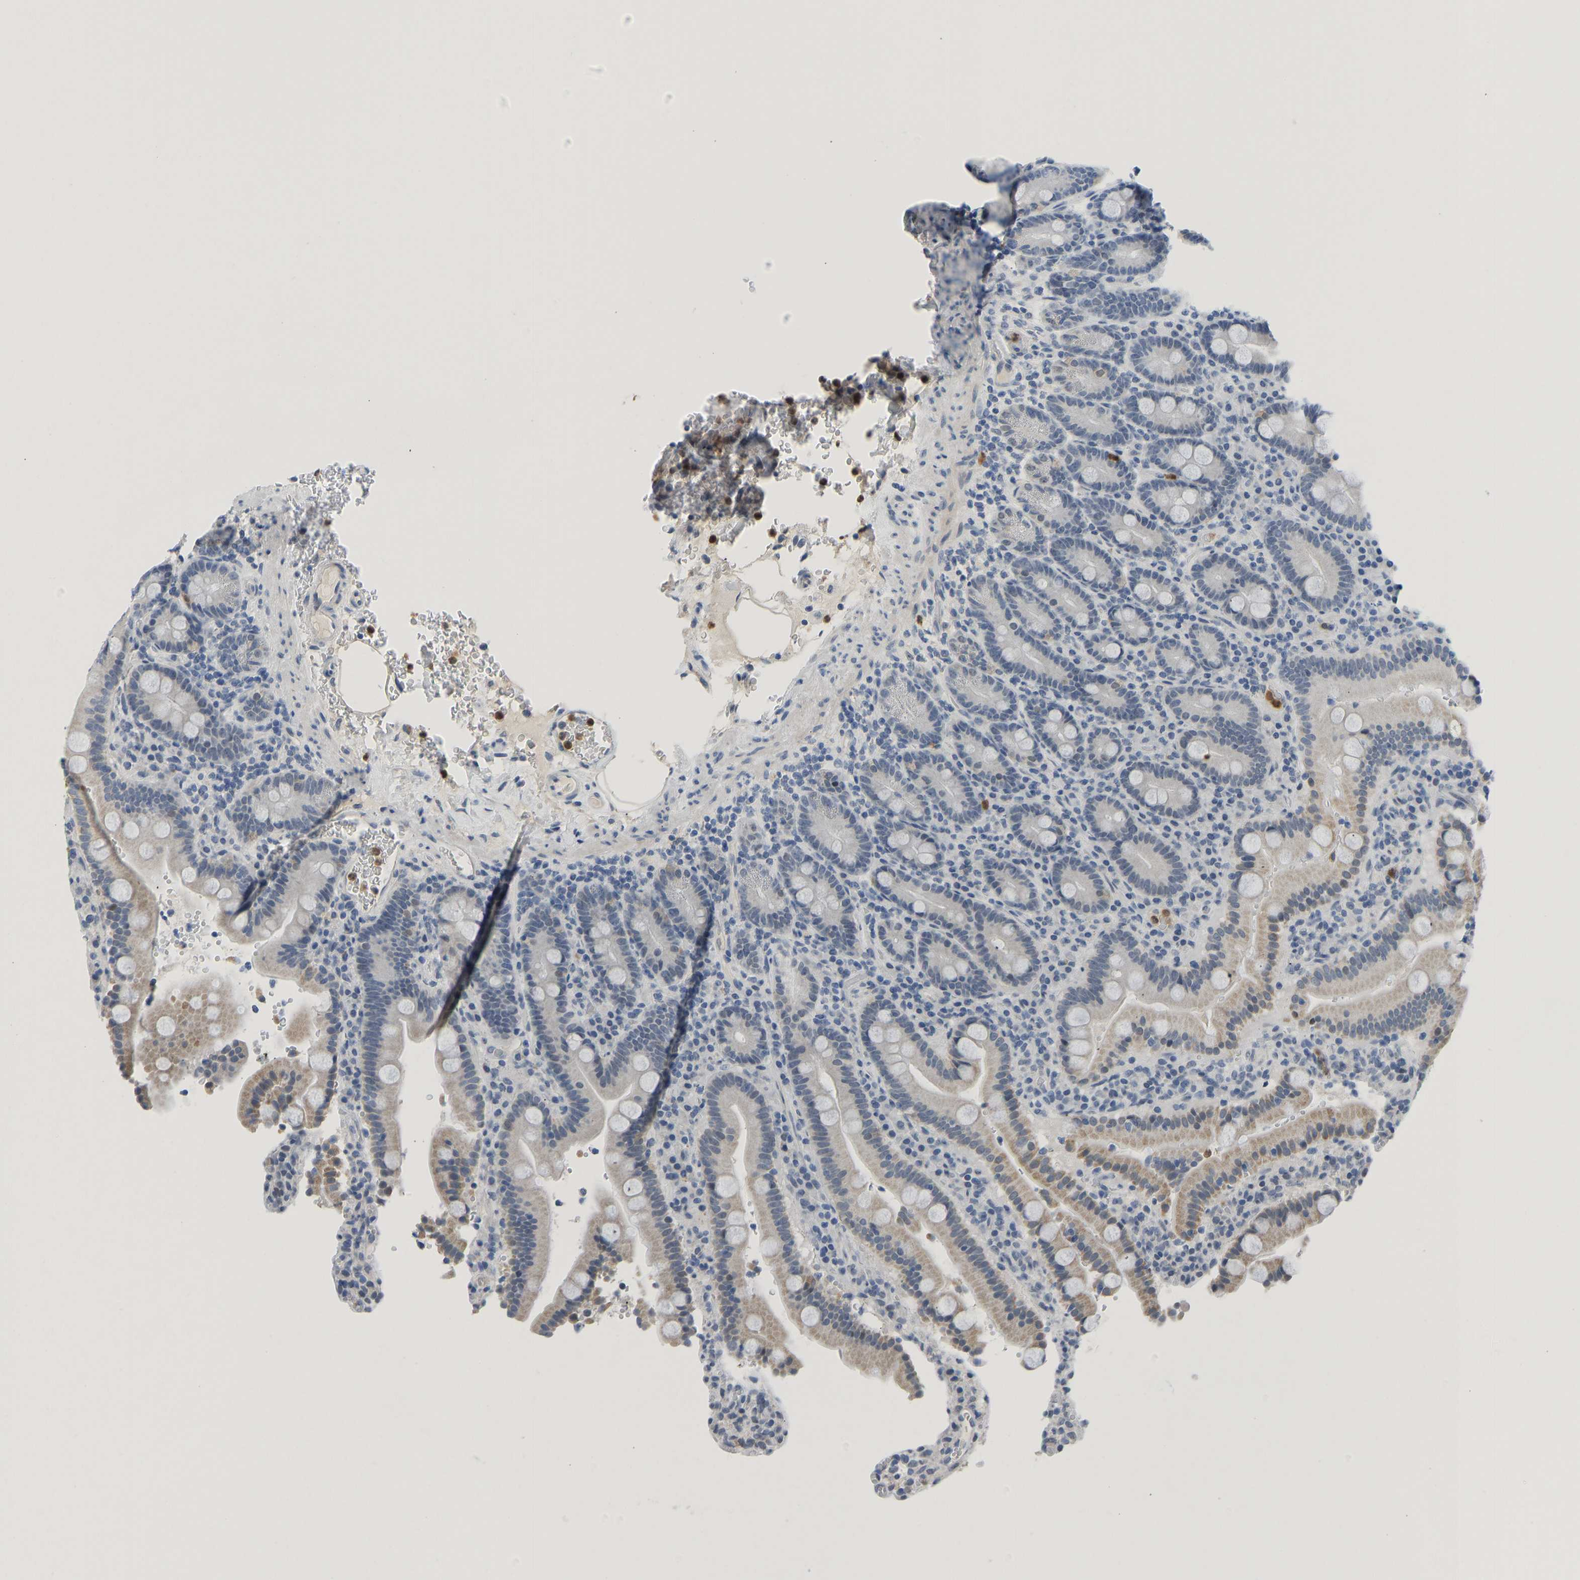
{"staining": {"intensity": "negative", "quantity": "none", "location": "none"}, "tissue": "duodenum", "cell_type": "Glandular cells", "image_type": "normal", "snomed": [{"axis": "morphology", "description": "Normal tissue, NOS"}, {"axis": "topography", "description": "Small intestine, NOS"}], "caption": "Immunohistochemical staining of unremarkable human duodenum displays no significant expression in glandular cells.", "gene": "TXNDC2", "patient": {"sex": "female", "age": 71}}